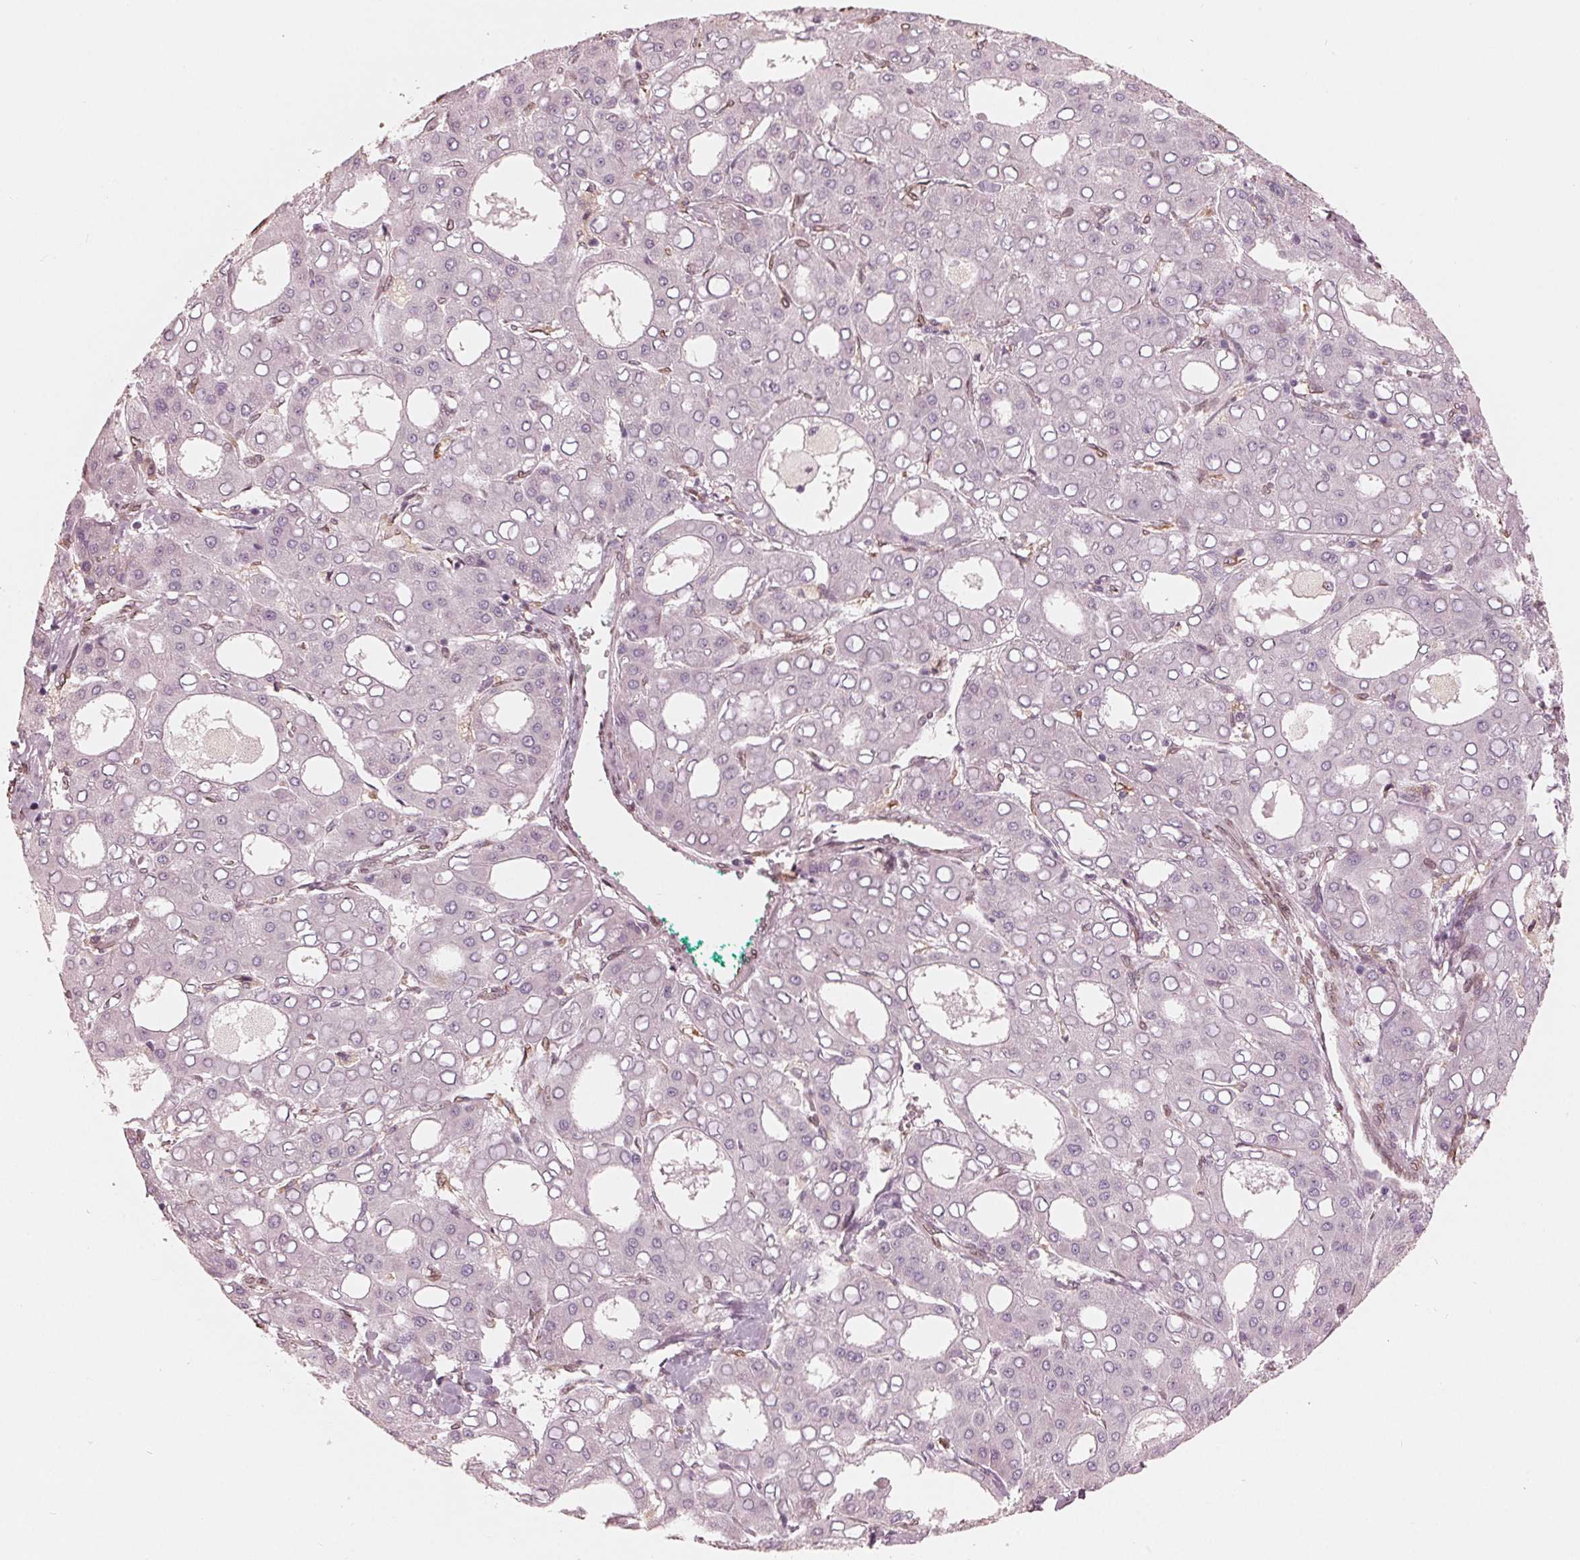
{"staining": {"intensity": "negative", "quantity": "none", "location": "none"}, "tissue": "liver cancer", "cell_type": "Tumor cells", "image_type": "cancer", "snomed": [{"axis": "morphology", "description": "Carcinoma, Hepatocellular, NOS"}, {"axis": "topography", "description": "Liver"}], "caption": "The photomicrograph shows no staining of tumor cells in liver cancer.", "gene": "IKBIP", "patient": {"sex": "male", "age": 65}}